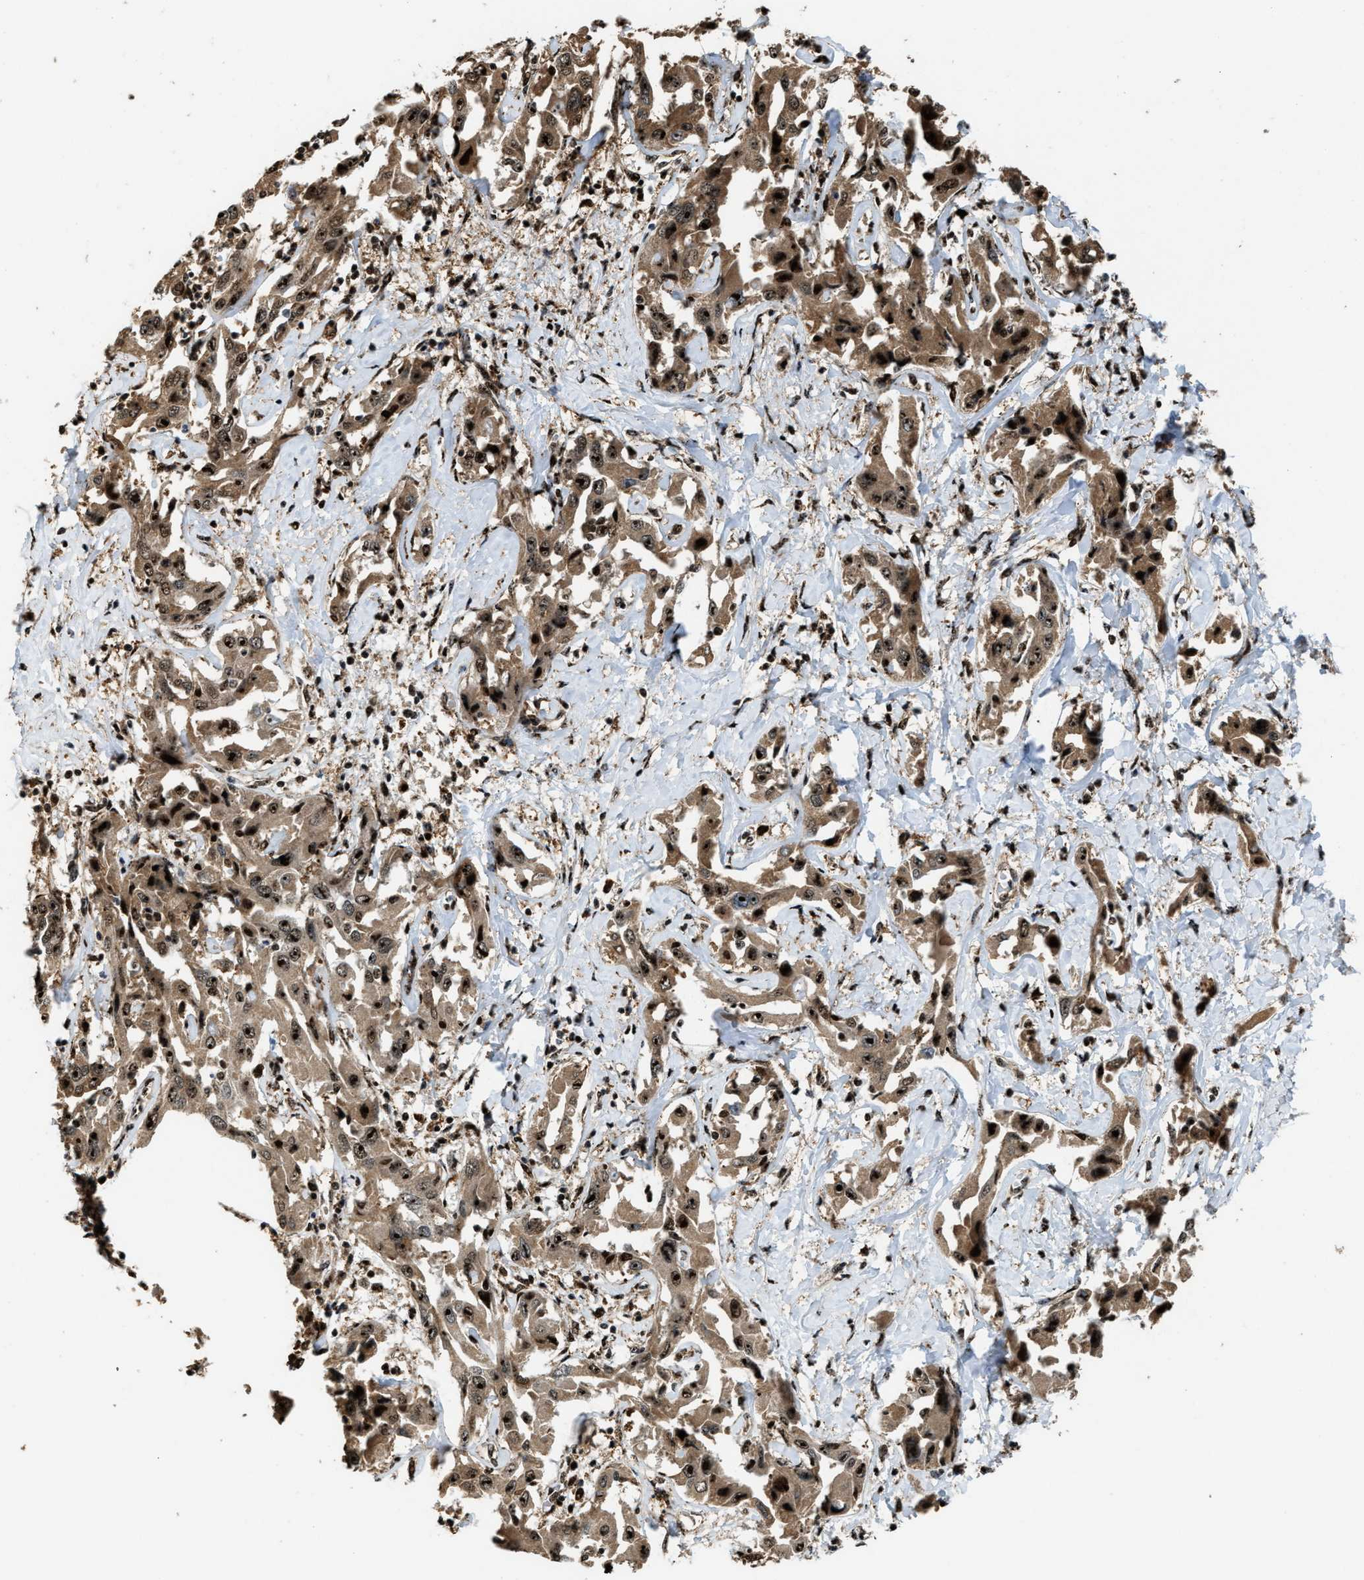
{"staining": {"intensity": "strong", "quantity": ">75%", "location": "cytoplasmic/membranous,nuclear"}, "tissue": "liver cancer", "cell_type": "Tumor cells", "image_type": "cancer", "snomed": [{"axis": "morphology", "description": "Cholangiocarcinoma"}, {"axis": "topography", "description": "Liver"}], "caption": "Immunohistochemistry (DAB) staining of liver cancer (cholangiocarcinoma) demonstrates strong cytoplasmic/membranous and nuclear protein staining in approximately >75% of tumor cells.", "gene": "ZNF687", "patient": {"sex": "male", "age": 59}}